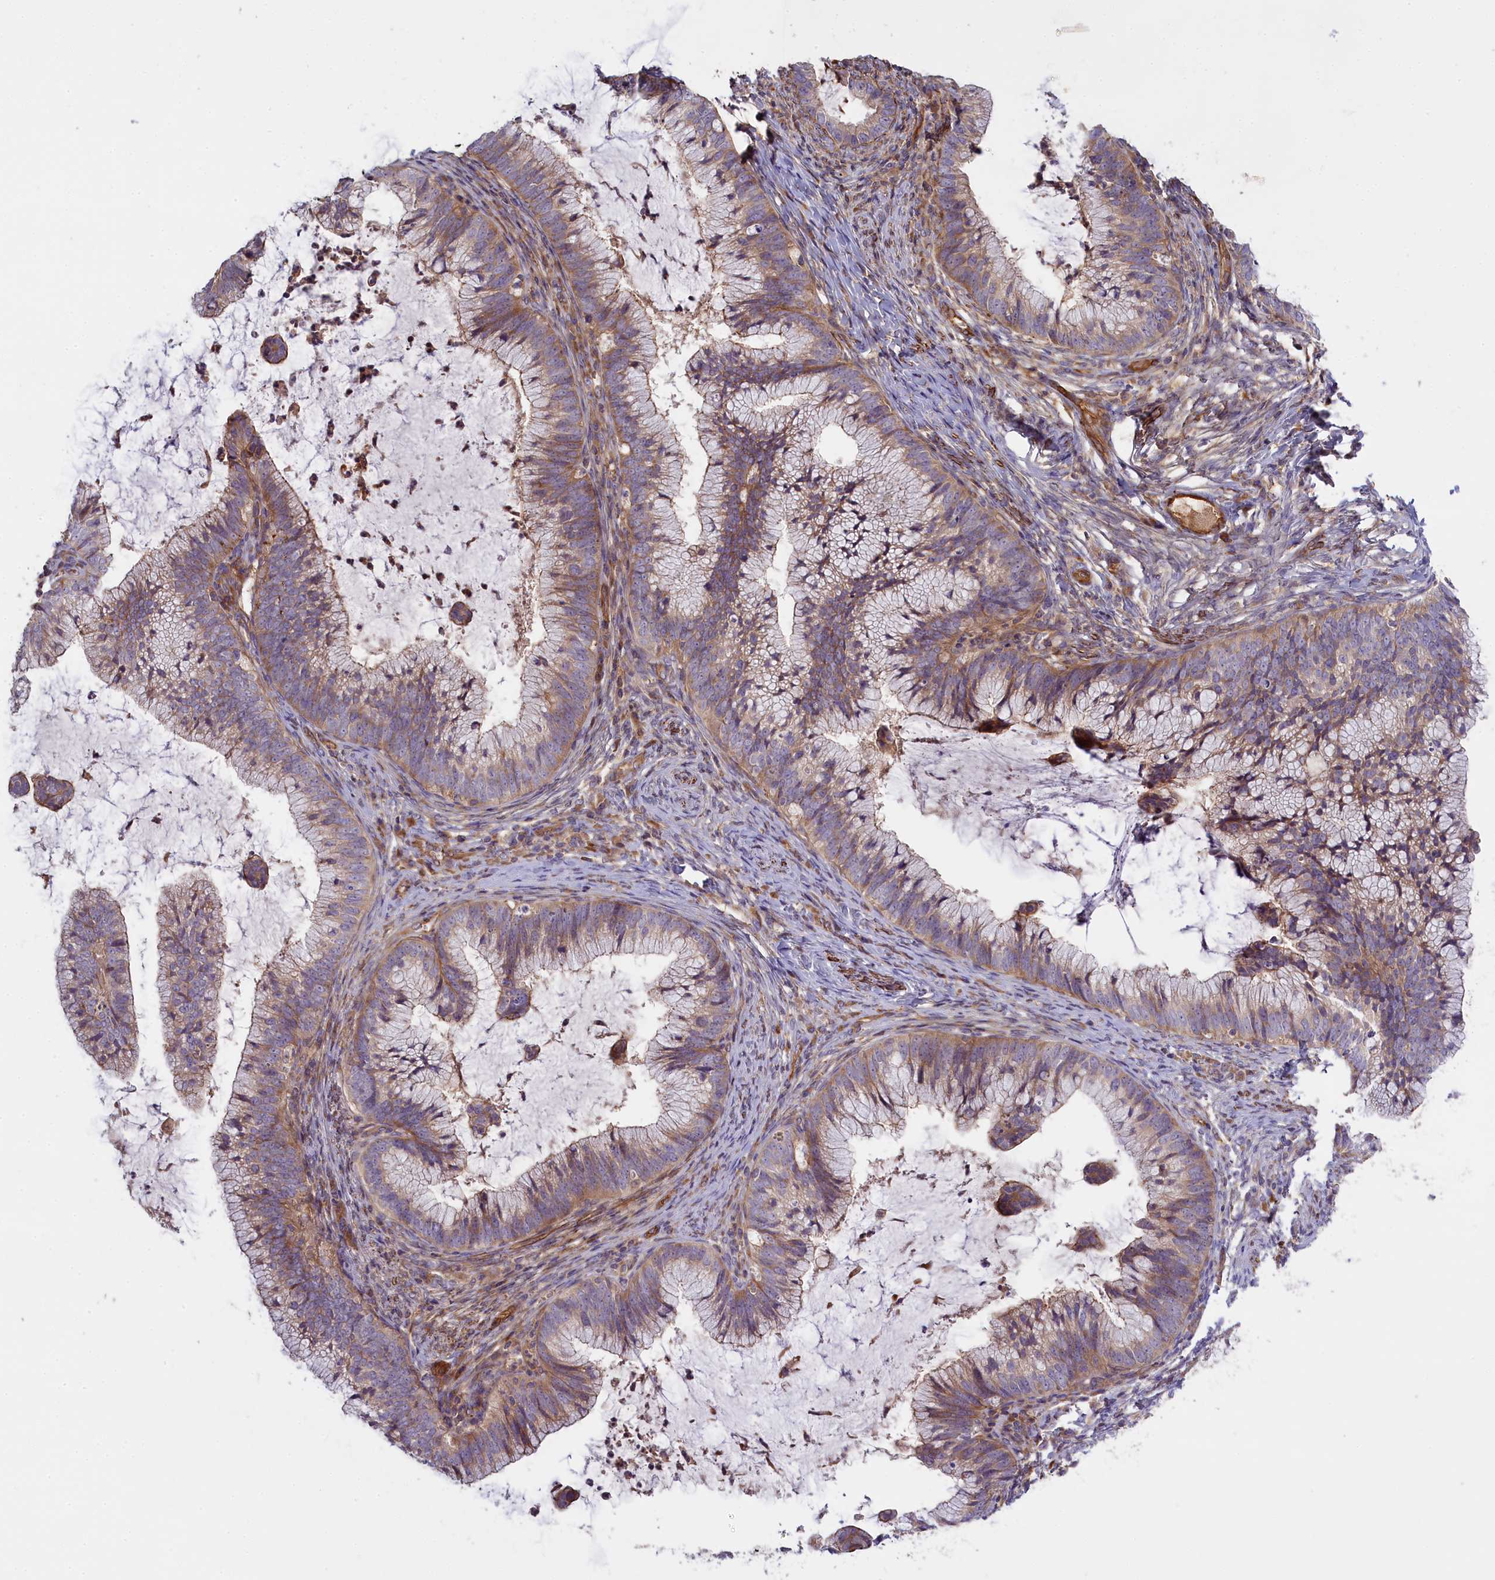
{"staining": {"intensity": "weak", "quantity": "25%-75%", "location": "cytoplasmic/membranous"}, "tissue": "cervical cancer", "cell_type": "Tumor cells", "image_type": "cancer", "snomed": [{"axis": "morphology", "description": "Adenocarcinoma, NOS"}, {"axis": "topography", "description": "Cervix"}], "caption": "Cervical adenocarcinoma was stained to show a protein in brown. There is low levels of weak cytoplasmic/membranous positivity in about 25%-75% of tumor cells.", "gene": "FUZ", "patient": {"sex": "female", "age": 36}}